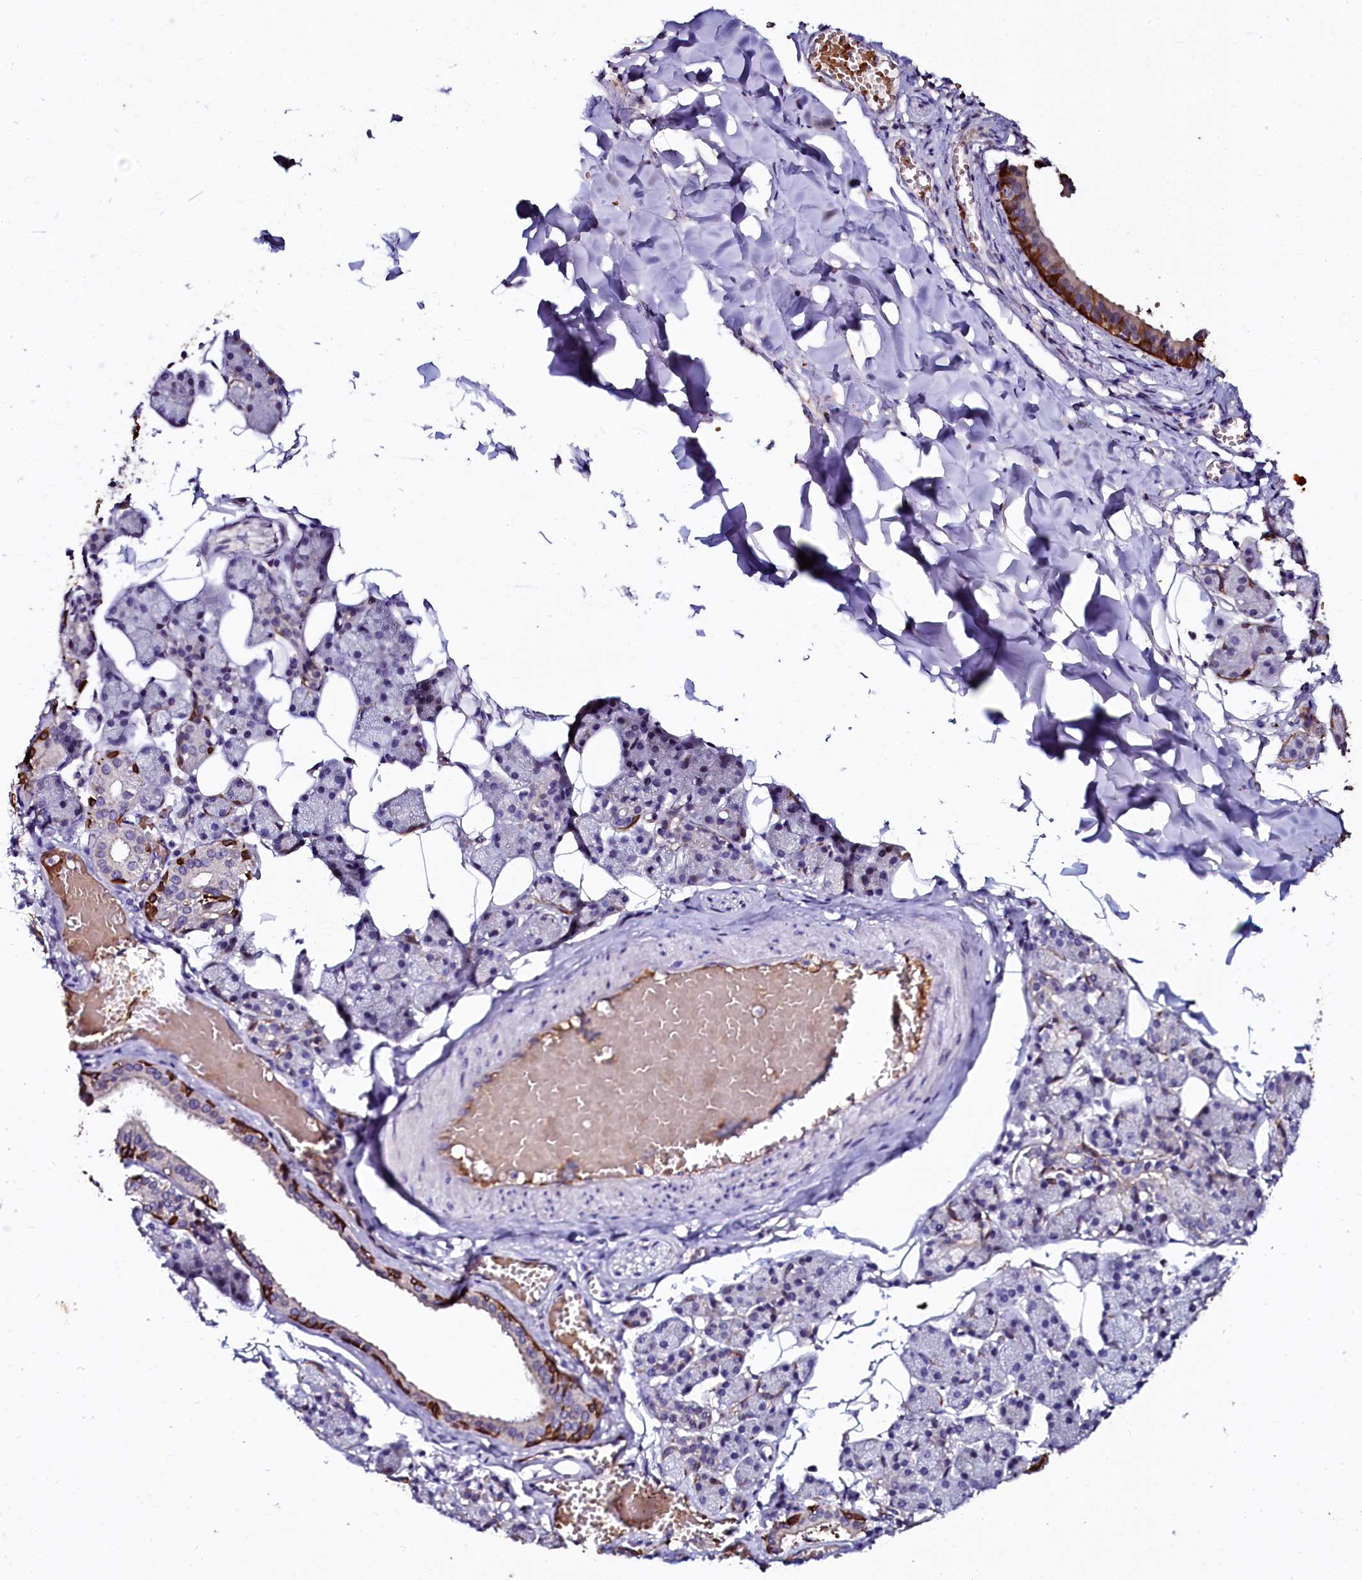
{"staining": {"intensity": "moderate", "quantity": "<25%", "location": "cytoplasmic/membranous"}, "tissue": "salivary gland", "cell_type": "Glandular cells", "image_type": "normal", "snomed": [{"axis": "morphology", "description": "Normal tissue, NOS"}, {"axis": "topography", "description": "Salivary gland"}], "caption": "Moderate cytoplasmic/membranous staining is appreciated in about <25% of glandular cells in benign salivary gland. (IHC, brightfield microscopy, high magnification).", "gene": "CTDSPL2", "patient": {"sex": "female", "age": 33}}